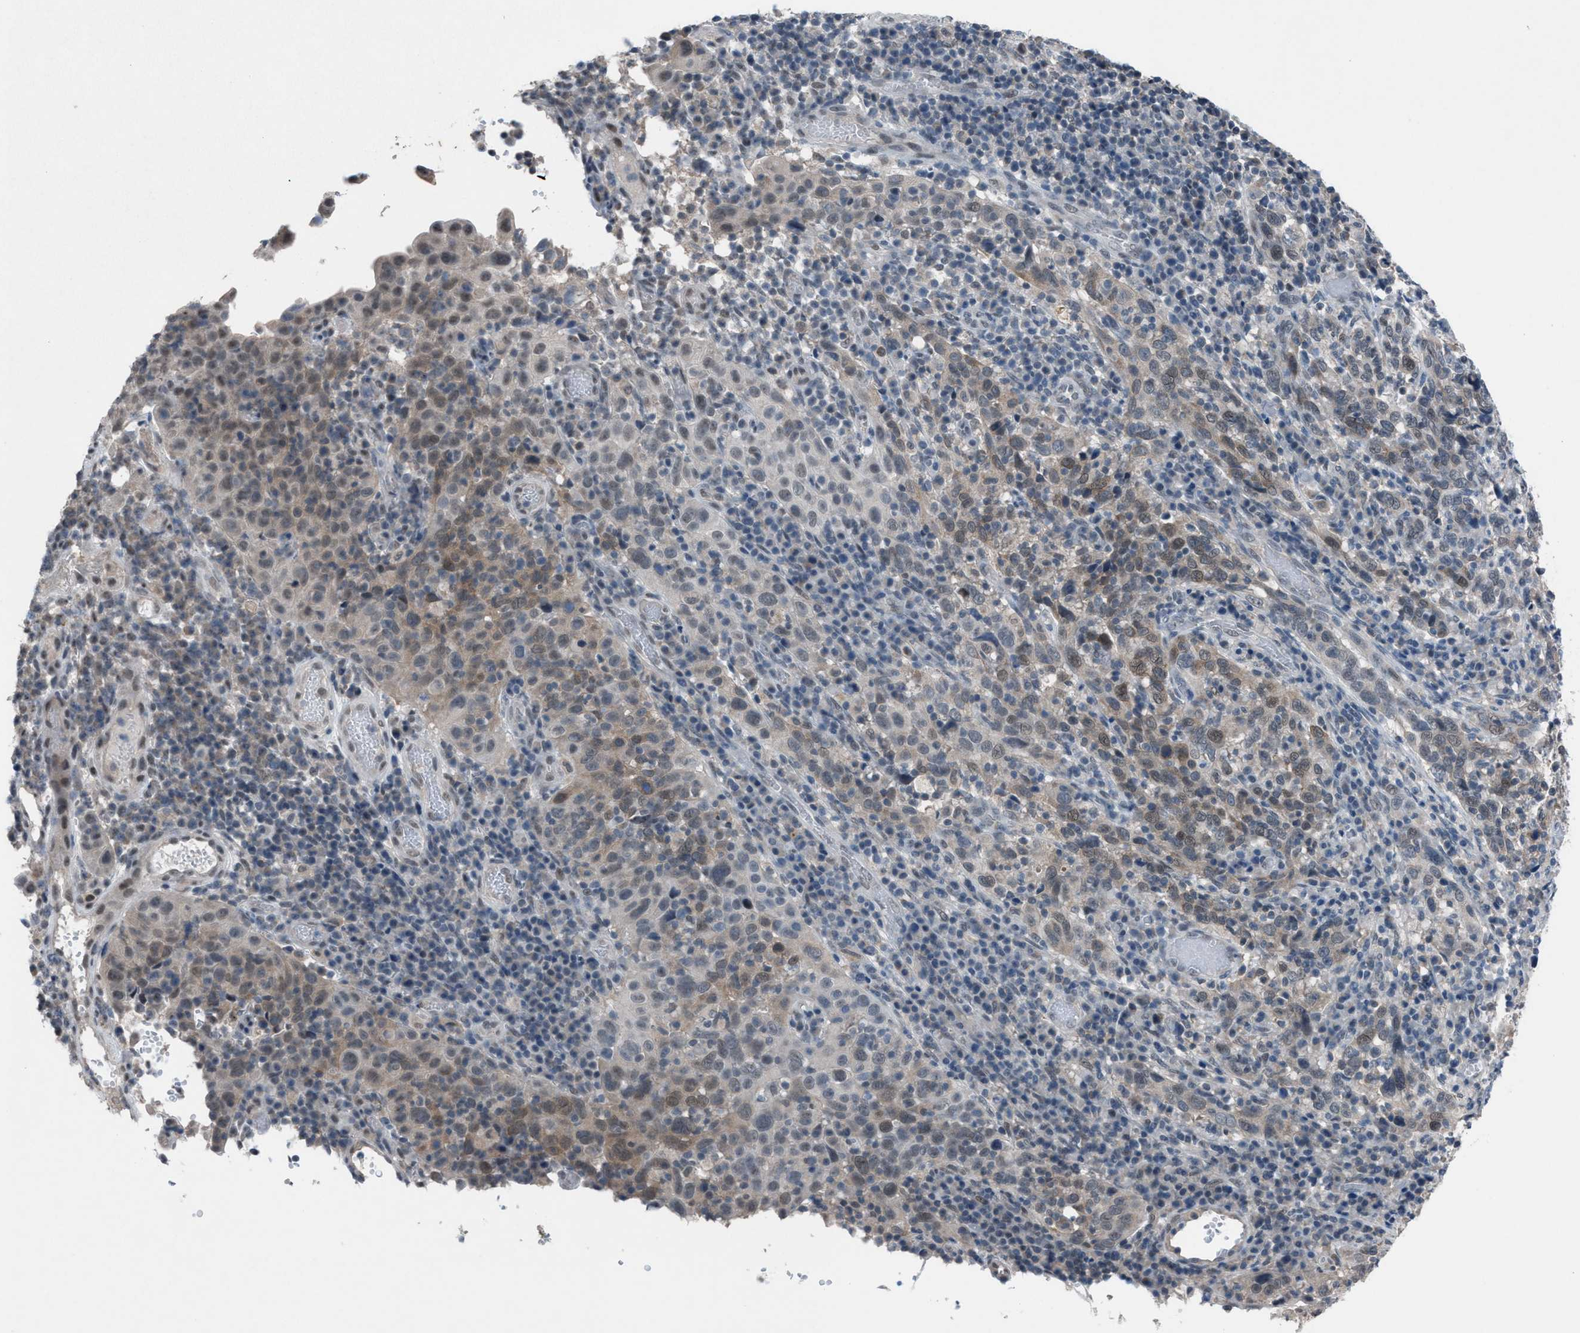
{"staining": {"intensity": "weak", "quantity": "25%-75%", "location": "cytoplasmic/membranous"}, "tissue": "cervical cancer", "cell_type": "Tumor cells", "image_type": "cancer", "snomed": [{"axis": "morphology", "description": "Squamous cell carcinoma, NOS"}, {"axis": "topography", "description": "Cervix"}], "caption": "This histopathology image reveals immunohistochemistry (IHC) staining of human cervical cancer (squamous cell carcinoma), with low weak cytoplasmic/membranous positivity in about 25%-75% of tumor cells.", "gene": "ANAPC11", "patient": {"sex": "female", "age": 46}}